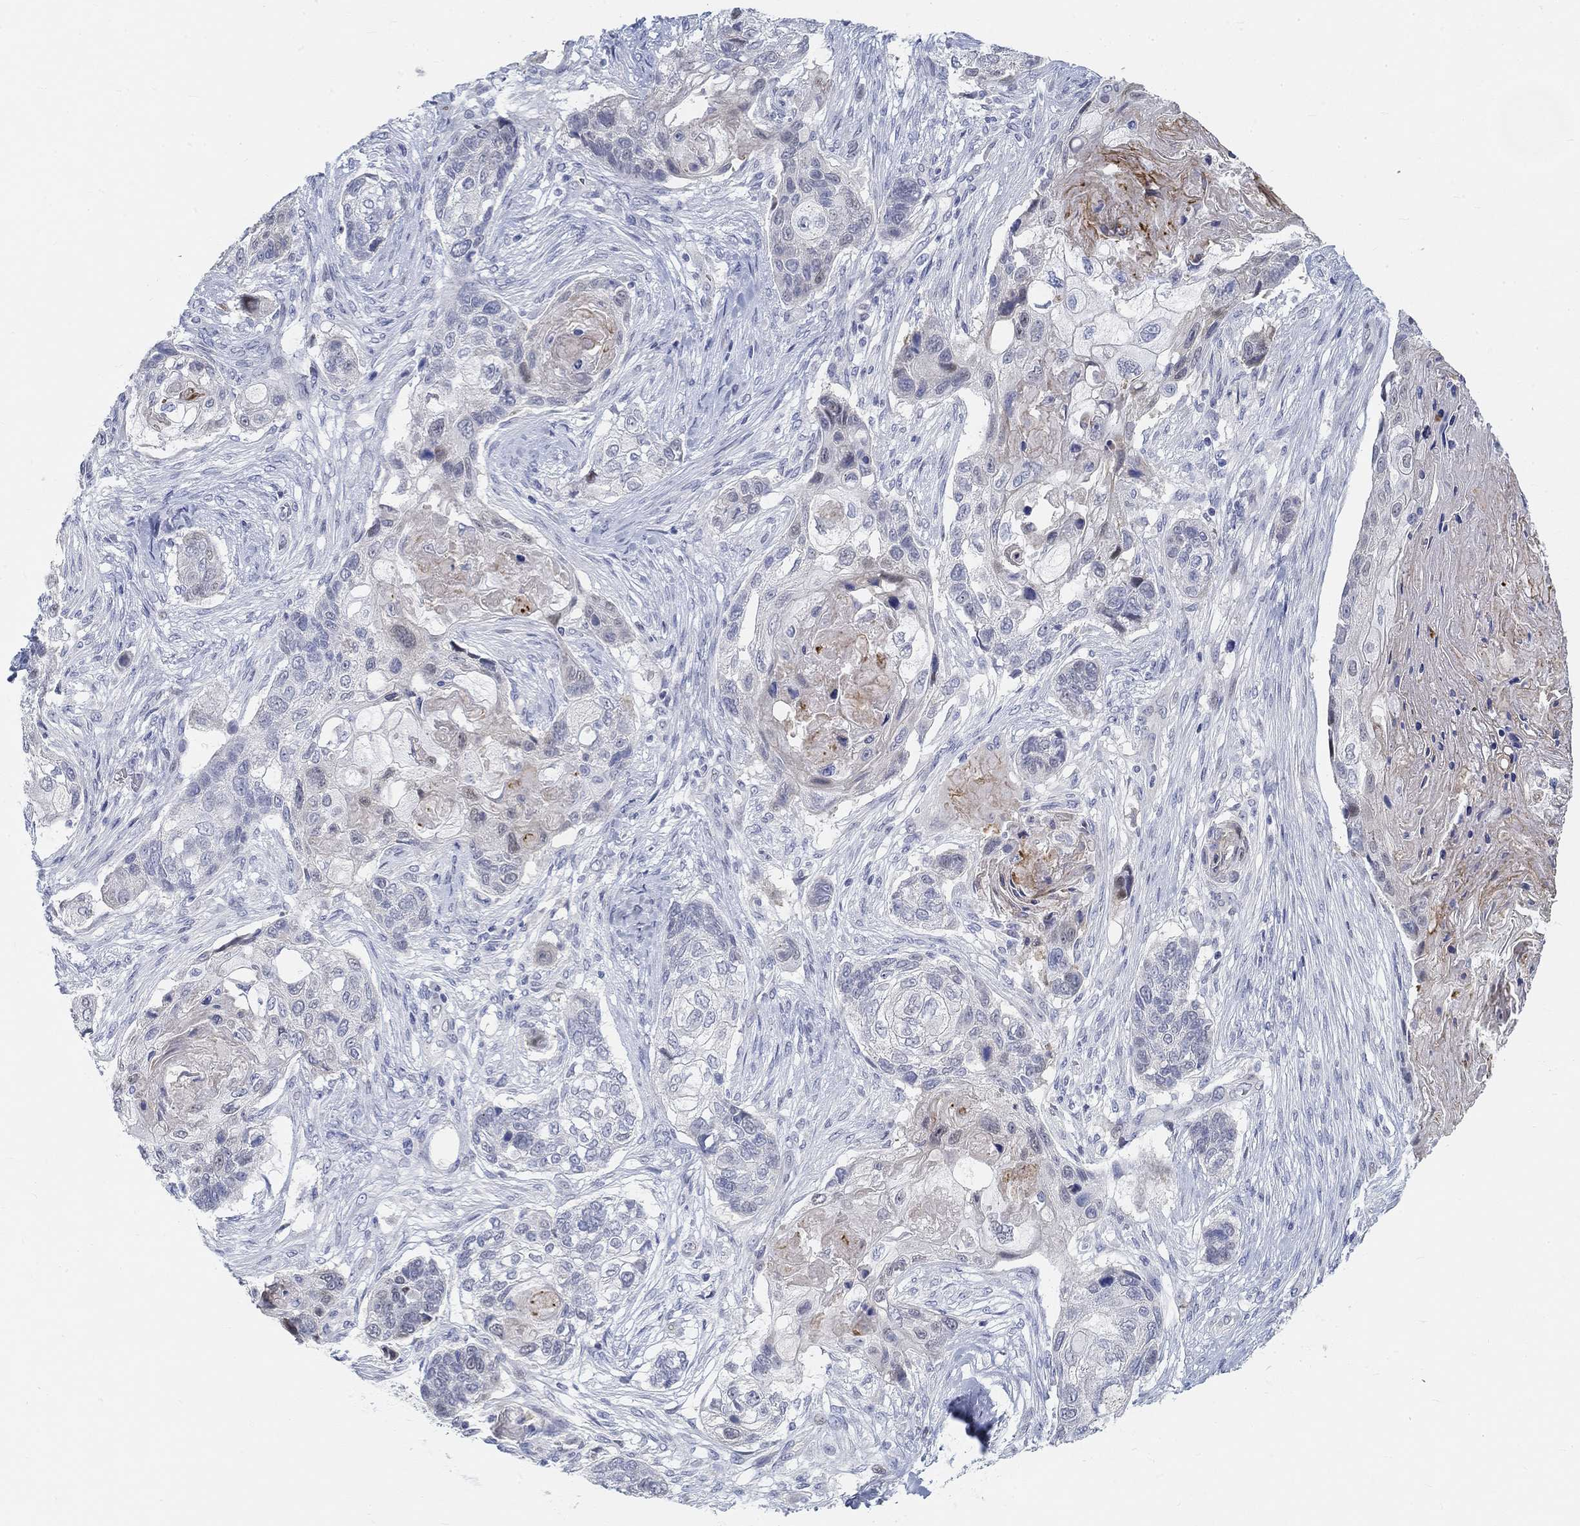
{"staining": {"intensity": "negative", "quantity": "none", "location": "none"}, "tissue": "lung cancer", "cell_type": "Tumor cells", "image_type": "cancer", "snomed": [{"axis": "morphology", "description": "Normal tissue, NOS"}, {"axis": "morphology", "description": "Squamous cell carcinoma, NOS"}, {"axis": "topography", "description": "Bronchus"}, {"axis": "topography", "description": "Lung"}], "caption": "Tumor cells show no significant protein expression in lung squamous cell carcinoma.", "gene": "SNTG2", "patient": {"sex": "male", "age": 69}}